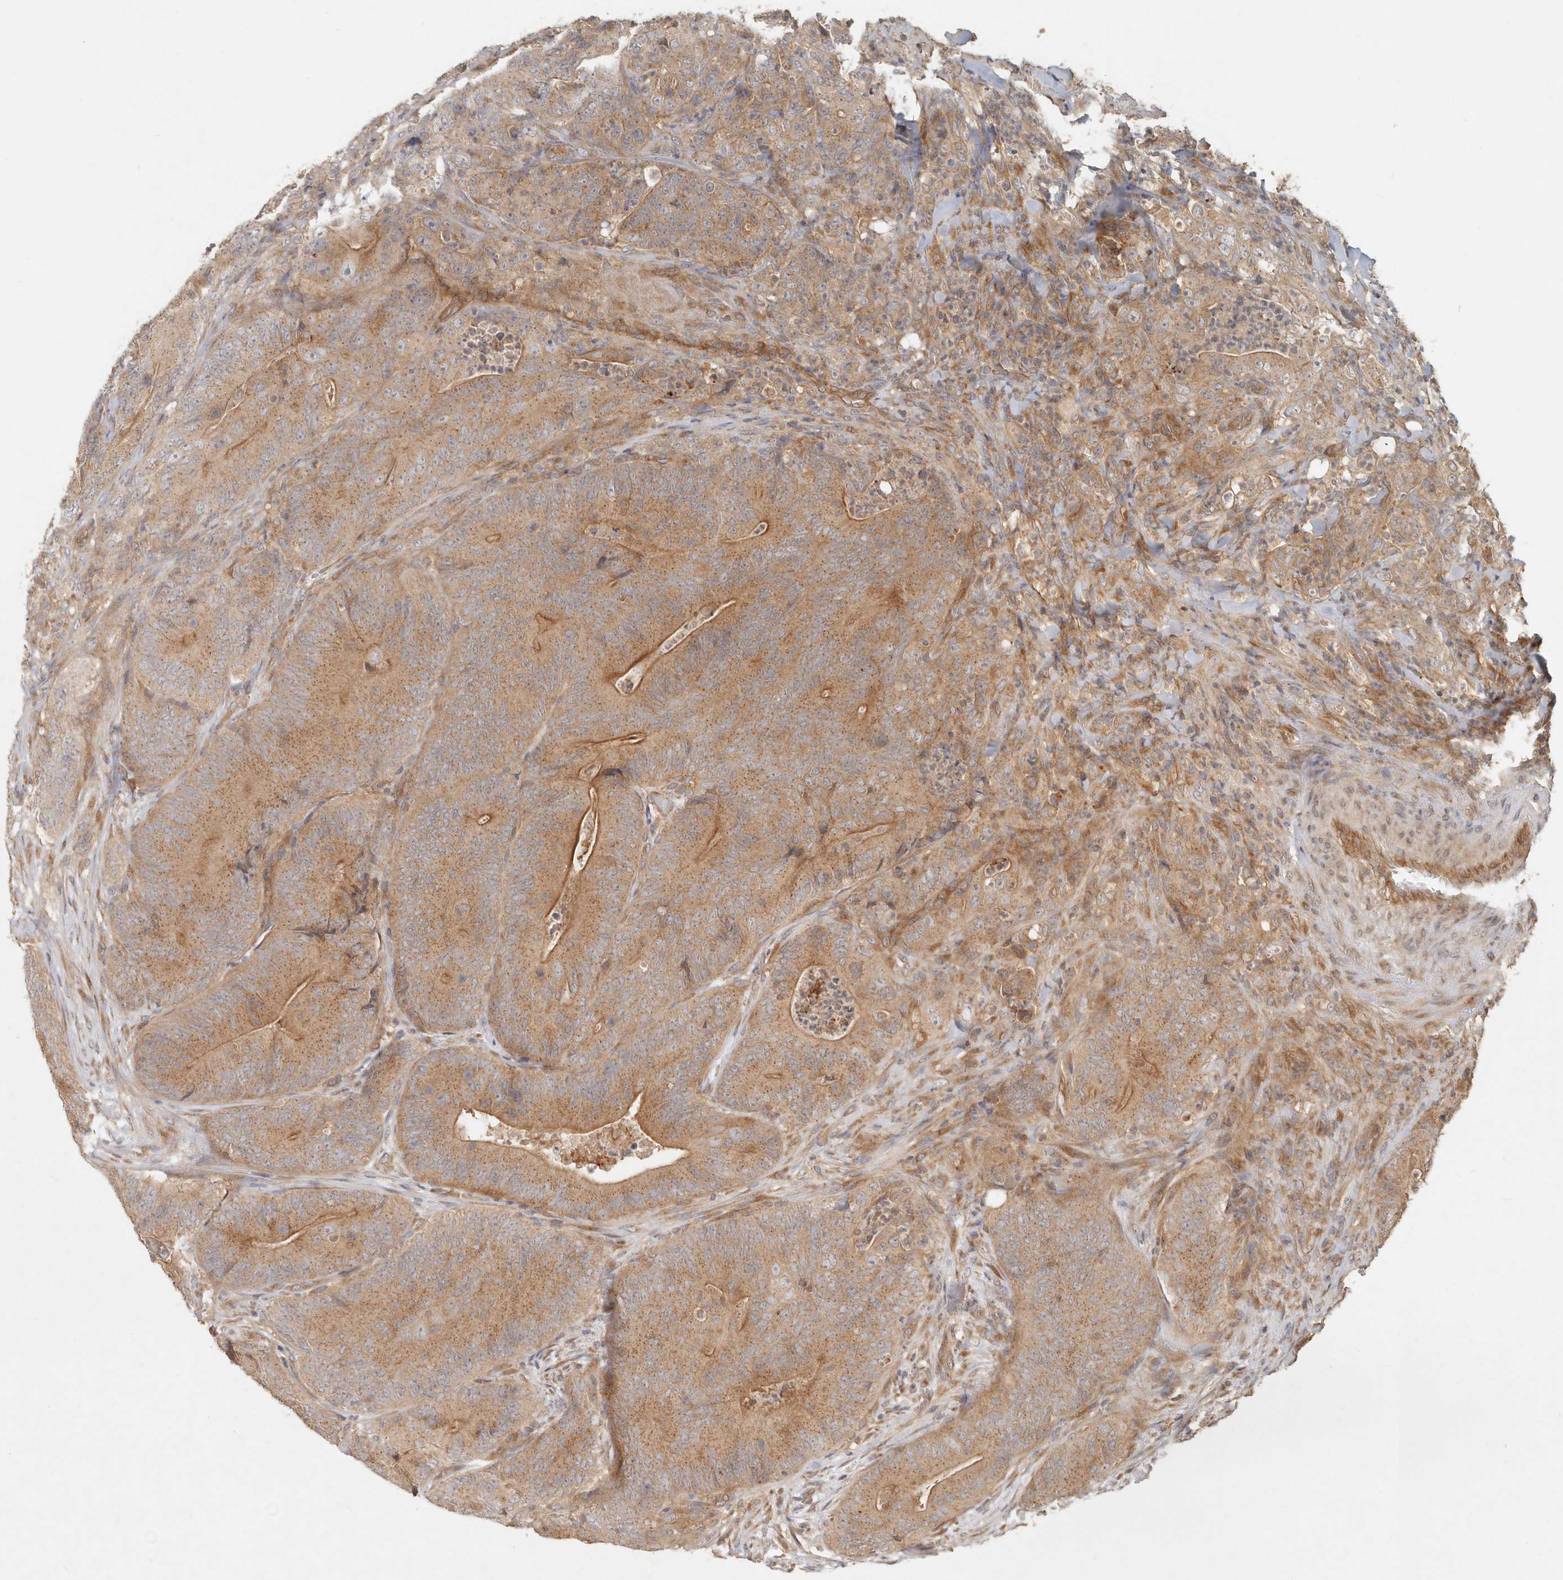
{"staining": {"intensity": "moderate", "quantity": ">75%", "location": "cytoplasmic/membranous"}, "tissue": "colorectal cancer", "cell_type": "Tumor cells", "image_type": "cancer", "snomed": [{"axis": "morphology", "description": "Normal tissue, NOS"}, {"axis": "topography", "description": "Colon"}], "caption": "This is an image of immunohistochemistry staining of colorectal cancer, which shows moderate expression in the cytoplasmic/membranous of tumor cells.", "gene": "HECTD3", "patient": {"sex": "female", "age": 82}}